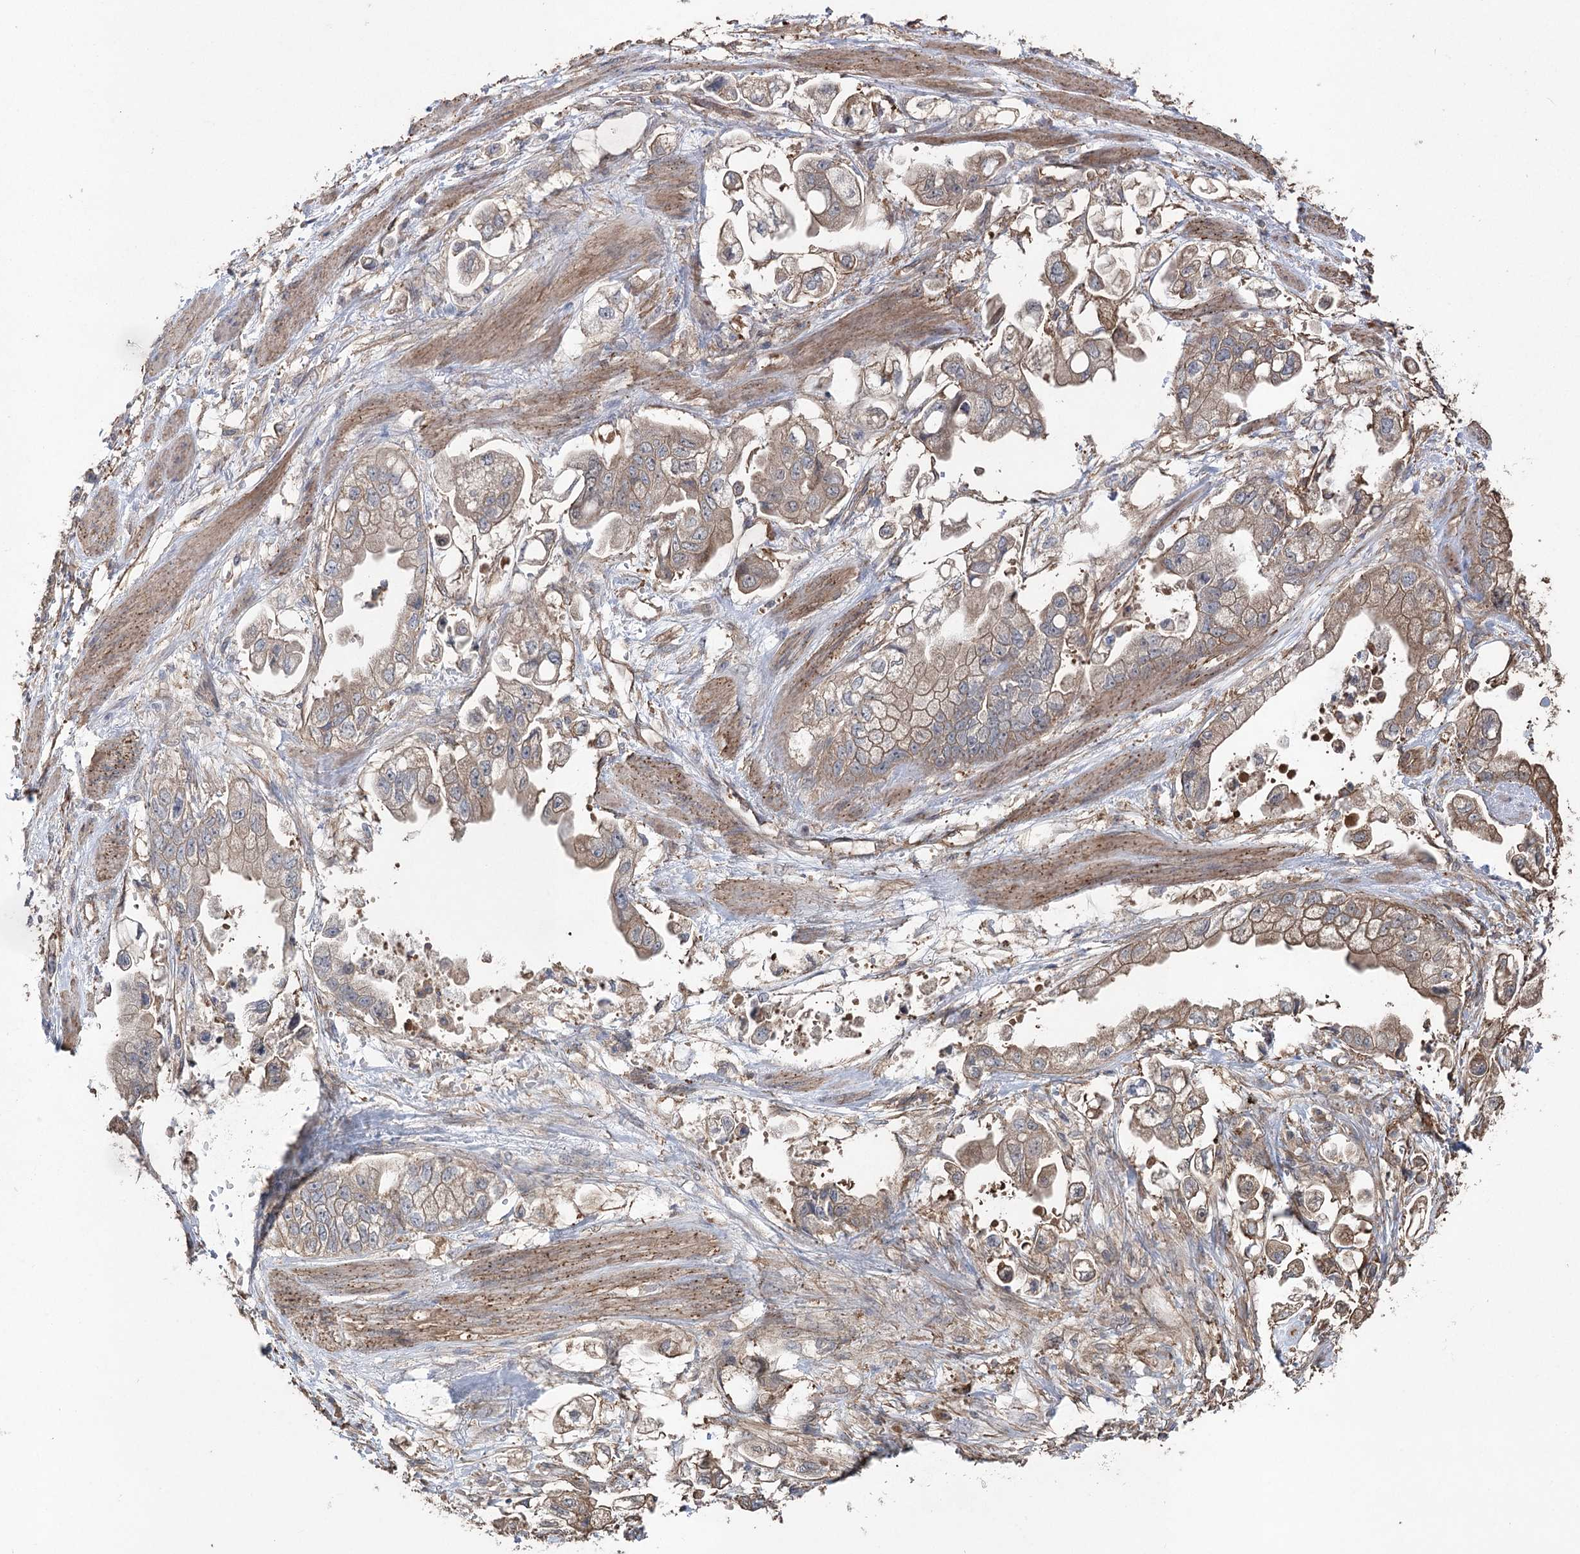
{"staining": {"intensity": "weak", "quantity": ">75%", "location": "cytoplasmic/membranous"}, "tissue": "stomach cancer", "cell_type": "Tumor cells", "image_type": "cancer", "snomed": [{"axis": "morphology", "description": "Adenocarcinoma, NOS"}, {"axis": "topography", "description": "Stomach"}], "caption": "Protein staining shows weak cytoplasmic/membranous positivity in approximately >75% of tumor cells in stomach cancer.", "gene": "LARS2", "patient": {"sex": "male", "age": 62}}